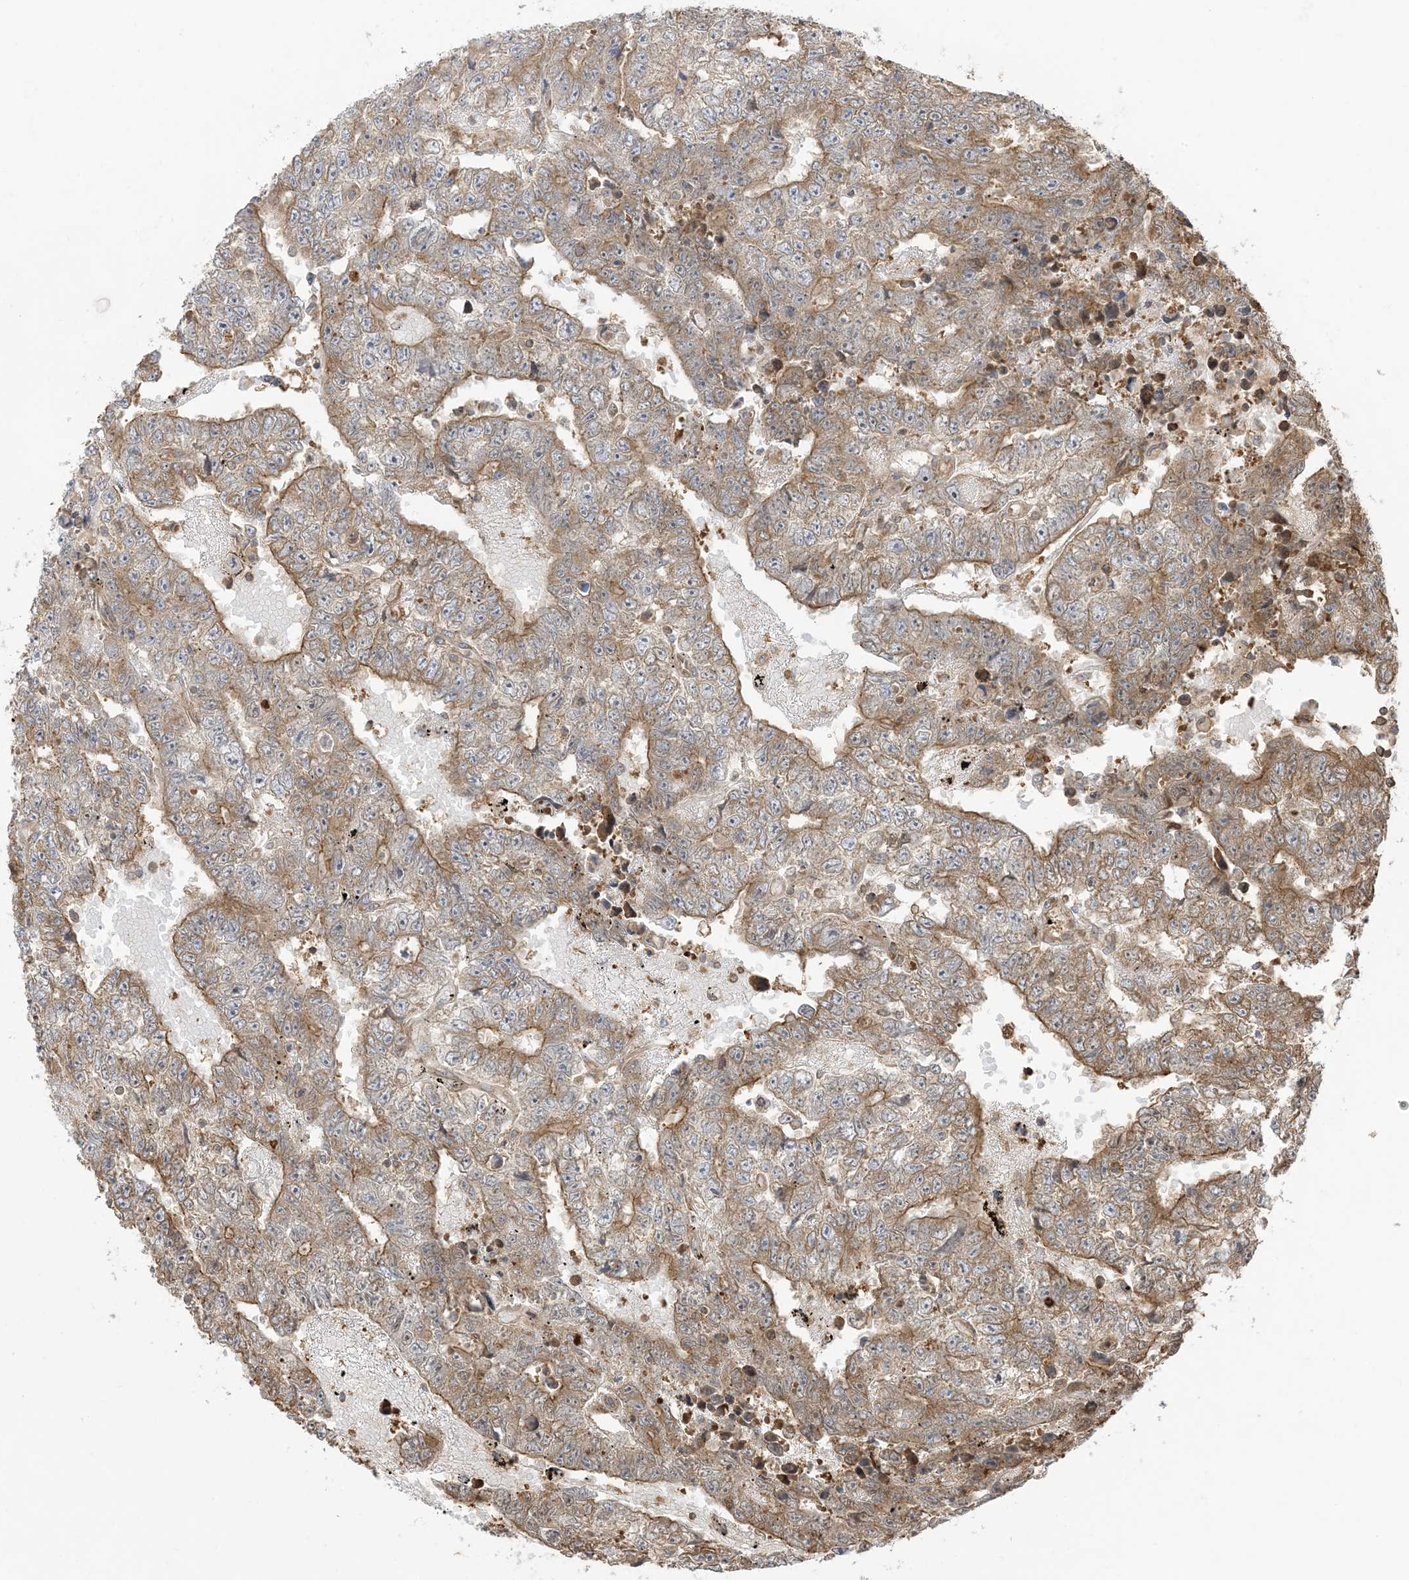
{"staining": {"intensity": "moderate", "quantity": ">75%", "location": "cytoplasmic/membranous"}, "tissue": "testis cancer", "cell_type": "Tumor cells", "image_type": "cancer", "snomed": [{"axis": "morphology", "description": "Carcinoma, Embryonal, NOS"}, {"axis": "topography", "description": "Testis"}], "caption": "IHC (DAB (3,3'-diaminobenzidine)) staining of human testis cancer (embryonal carcinoma) displays moderate cytoplasmic/membranous protein positivity in approximately >75% of tumor cells. The protein of interest is shown in brown color, while the nuclei are stained blue.", "gene": "SRP72", "patient": {"sex": "male", "age": 25}}